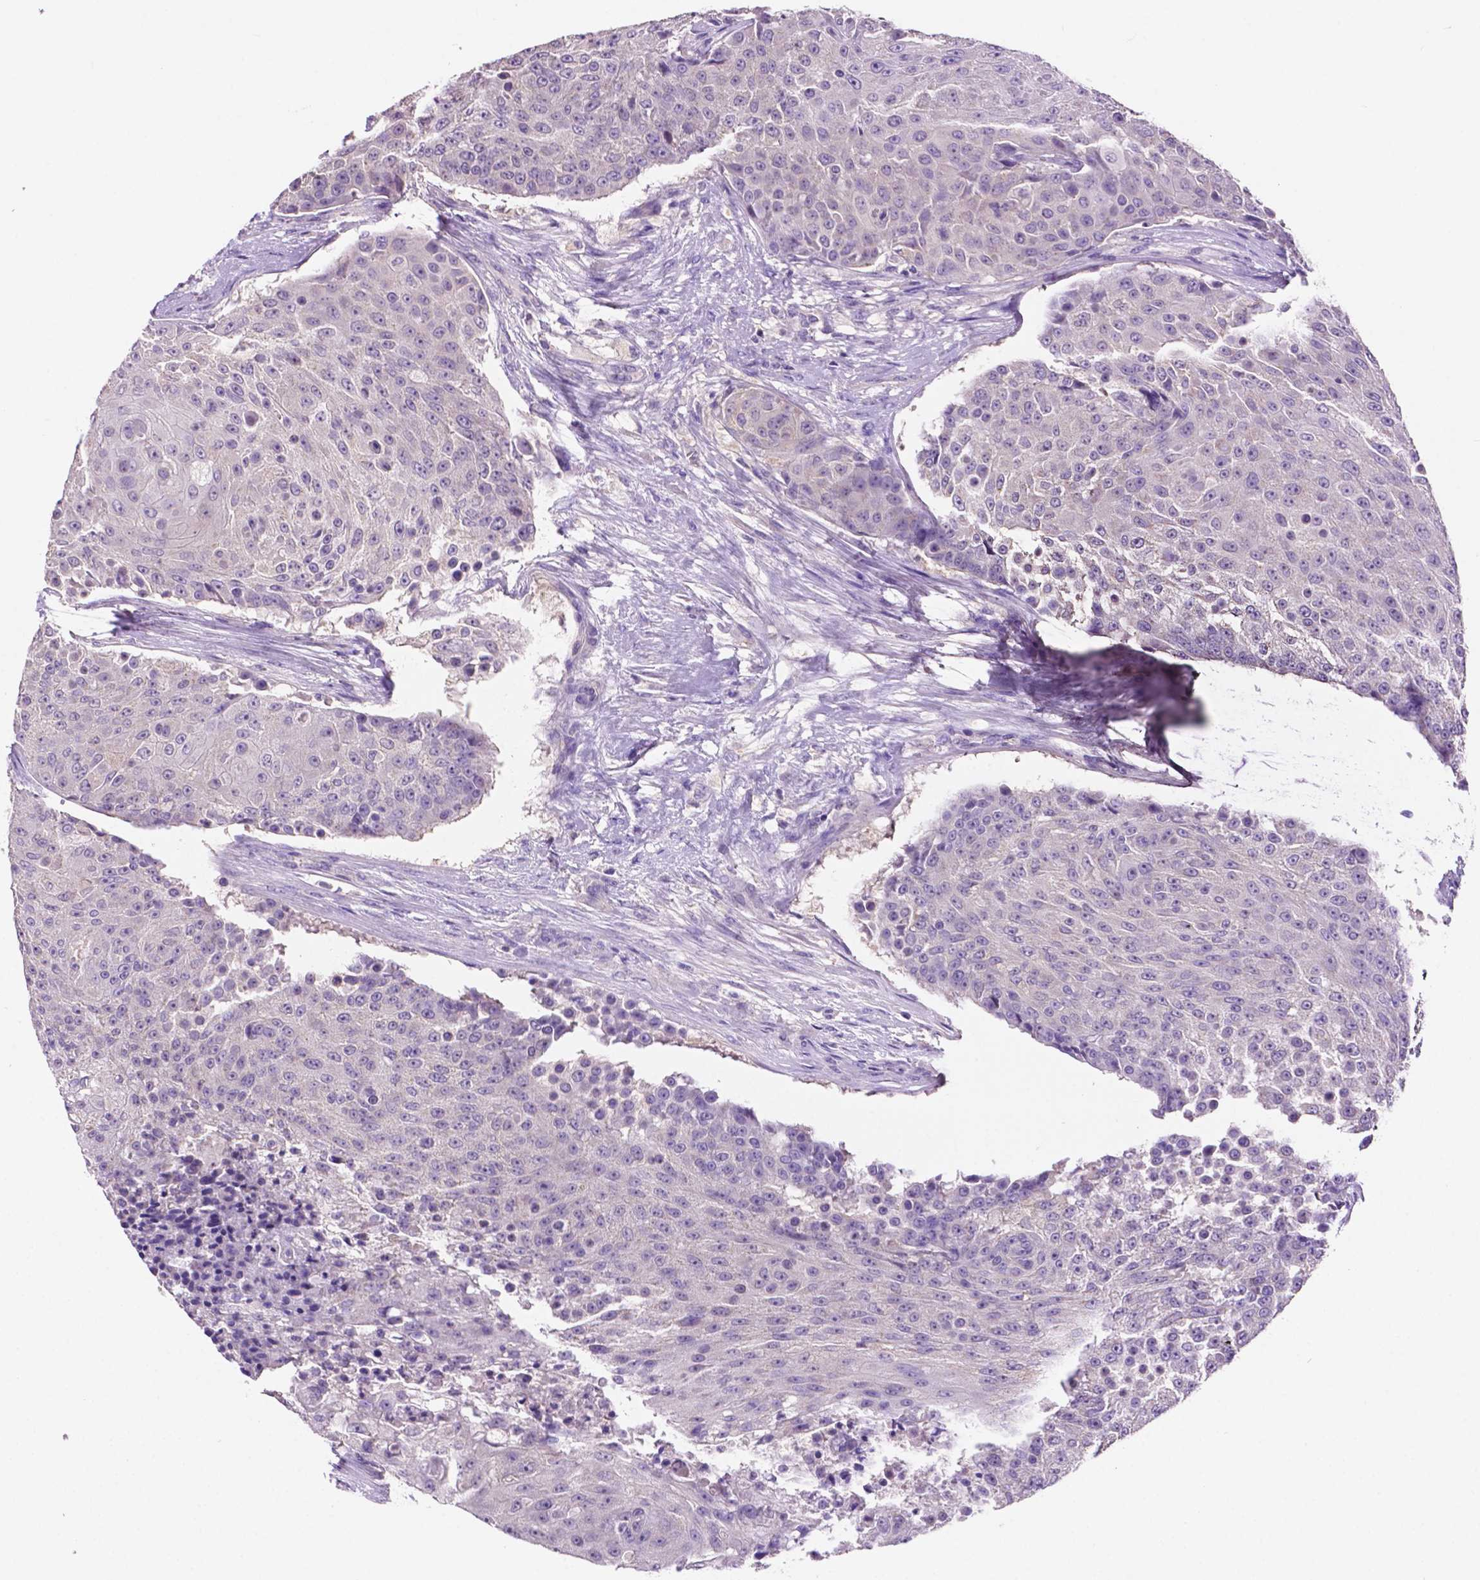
{"staining": {"intensity": "negative", "quantity": "none", "location": "none"}, "tissue": "urothelial cancer", "cell_type": "Tumor cells", "image_type": "cancer", "snomed": [{"axis": "morphology", "description": "Urothelial carcinoma, High grade"}, {"axis": "topography", "description": "Urinary bladder"}], "caption": "Tumor cells show no significant staining in high-grade urothelial carcinoma.", "gene": "PRPS2", "patient": {"sex": "female", "age": 63}}